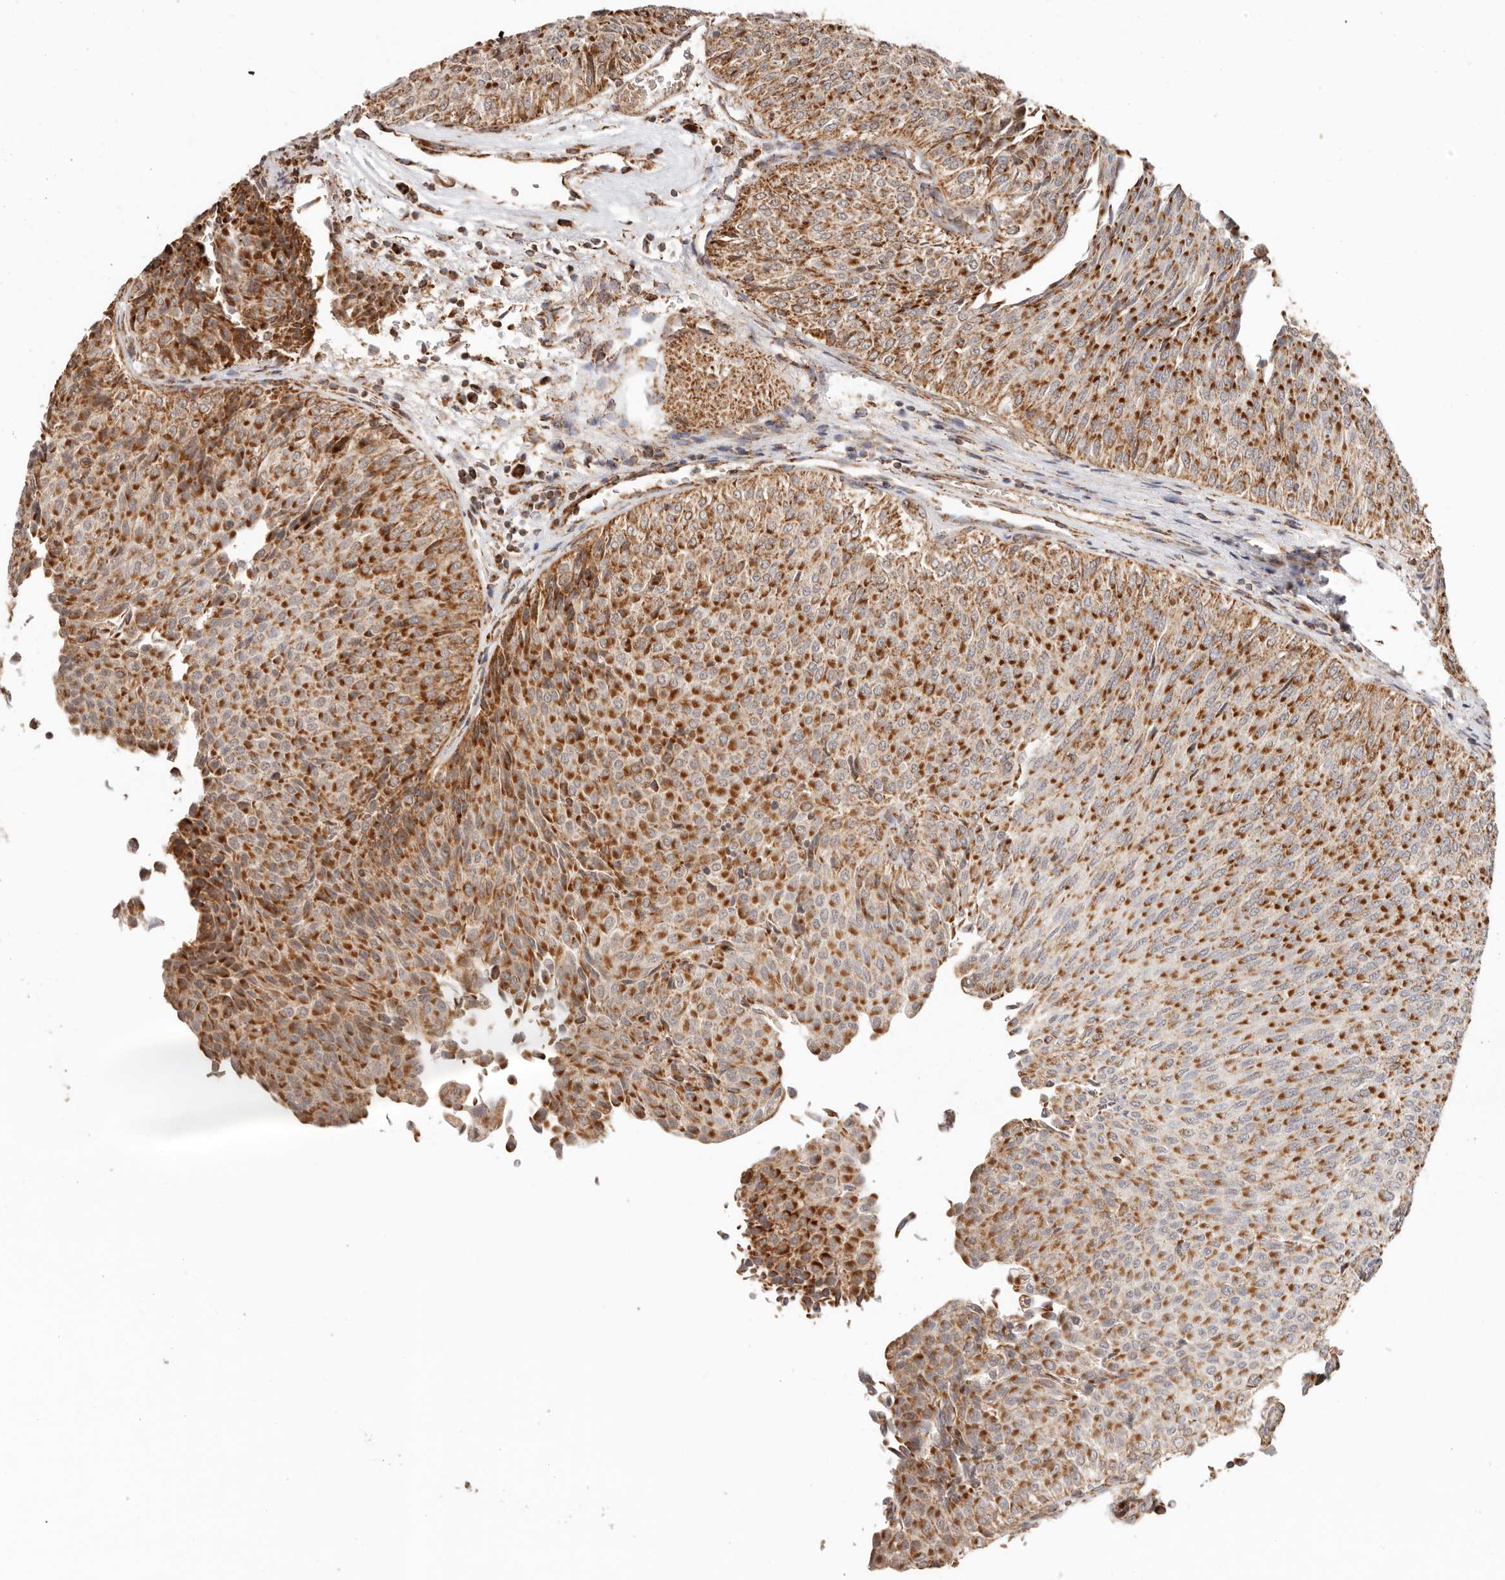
{"staining": {"intensity": "strong", "quantity": ">75%", "location": "cytoplasmic/membranous"}, "tissue": "urothelial cancer", "cell_type": "Tumor cells", "image_type": "cancer", "snomed": [{"axis": "morphology", "description": "Urothelial carcinoma, Low grade"}, {"axis": "topography", "description": "Urinary bladder"}], "caption": "IHC of human urothelial cancer exhibits high levels of strong cytoplasmic/membranous staining in about >75% of tumor cells.", "gene": "NDUFB11", "patient": {"sex": "male", "age": 78}}